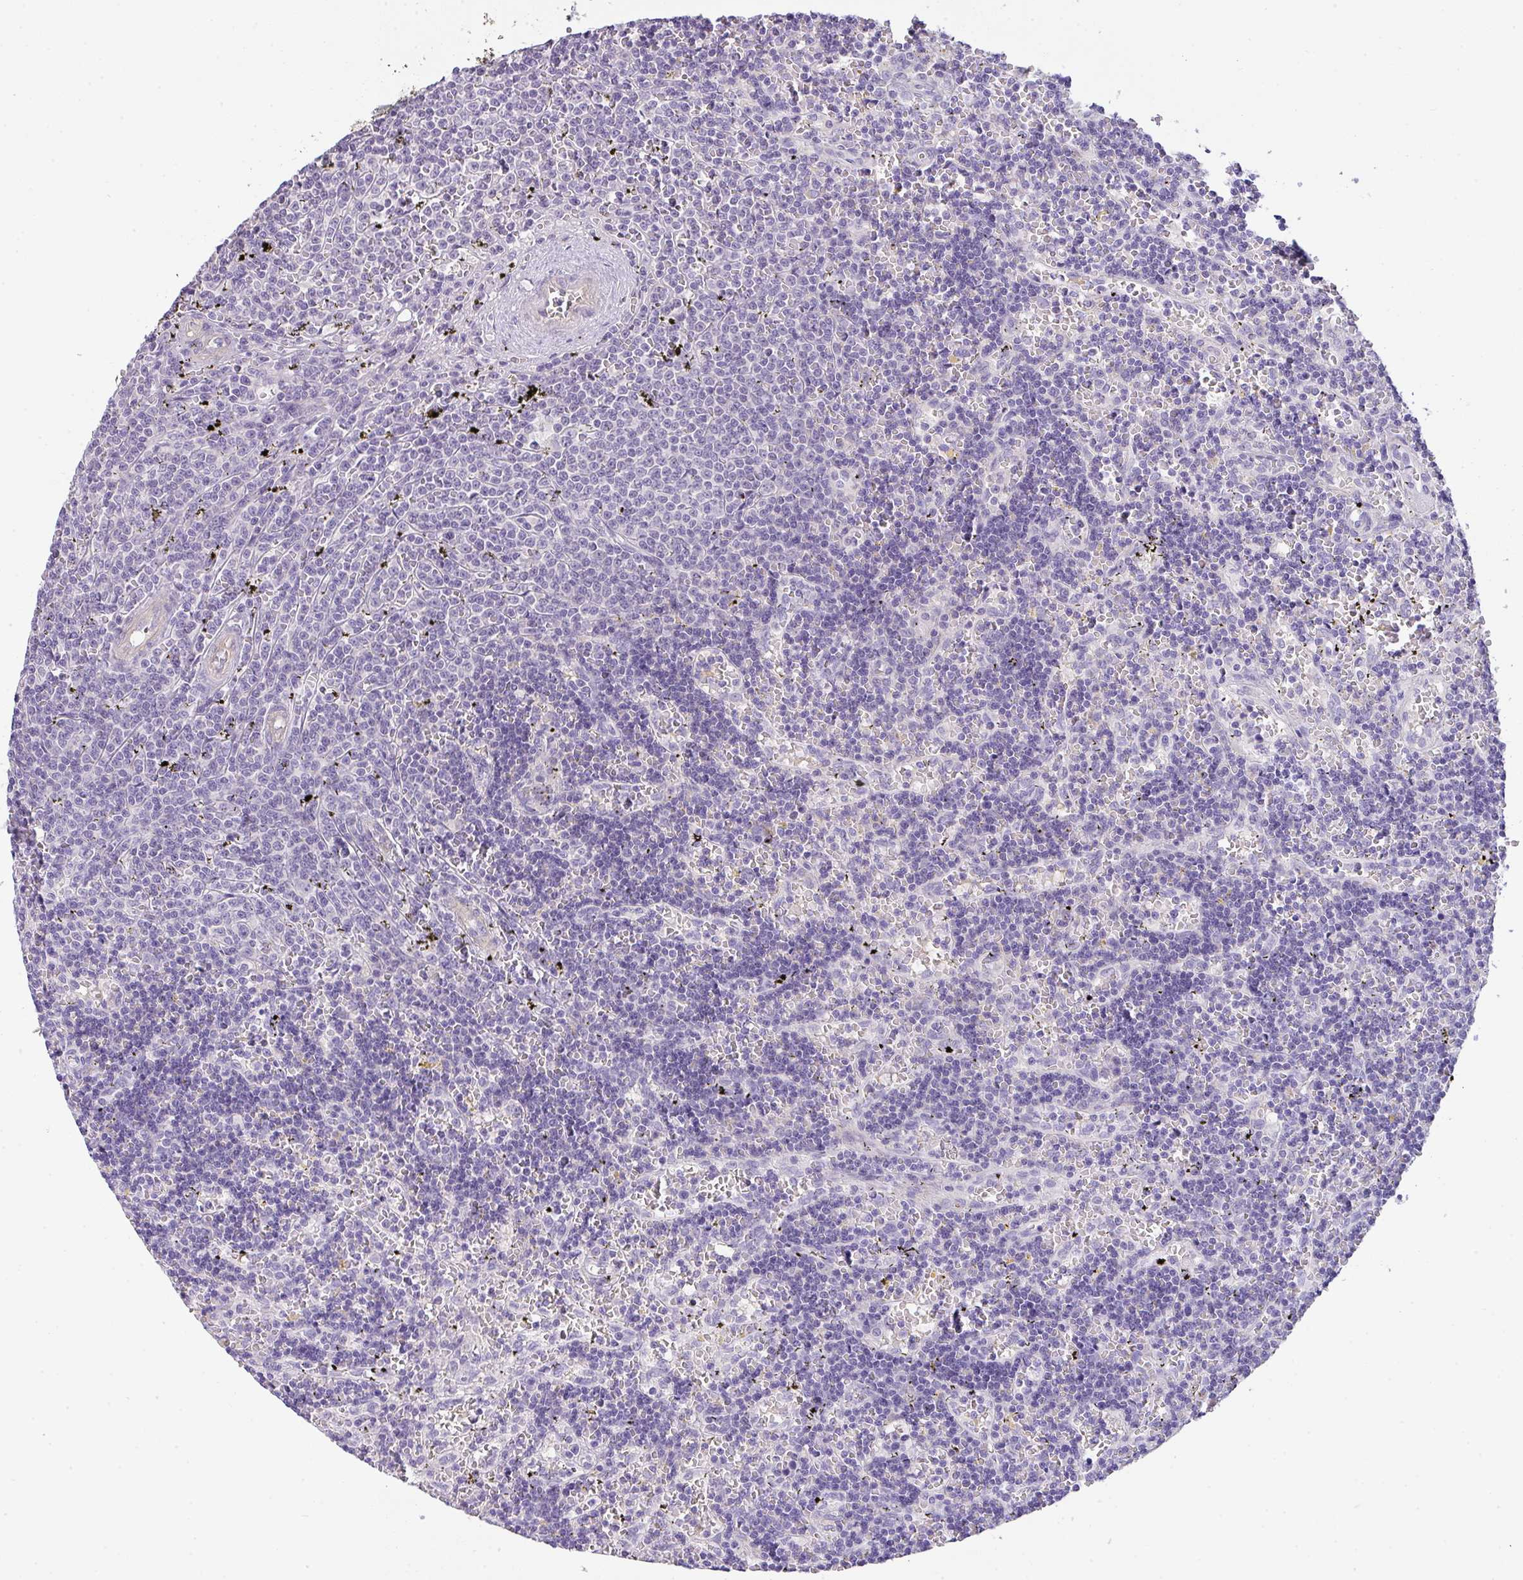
{"staining": {"intensity": "negative", "quantity": "none", "location": "none"}, "tissue": "lymphoma", "cell_type": "Tumor cells", "image_type": "cancer", "snomed": [{"axis": "morphology", "description": "Malignant lymphoma, non-Hodgkin's type, Low grade"}, {"axis": "topography", "description": "Spleen"}], "caption": "Tumor cells show no significant protein expression in lymphoma.", "gene": "FILIP1", "patient": {"sex": "male", "age": 60}}